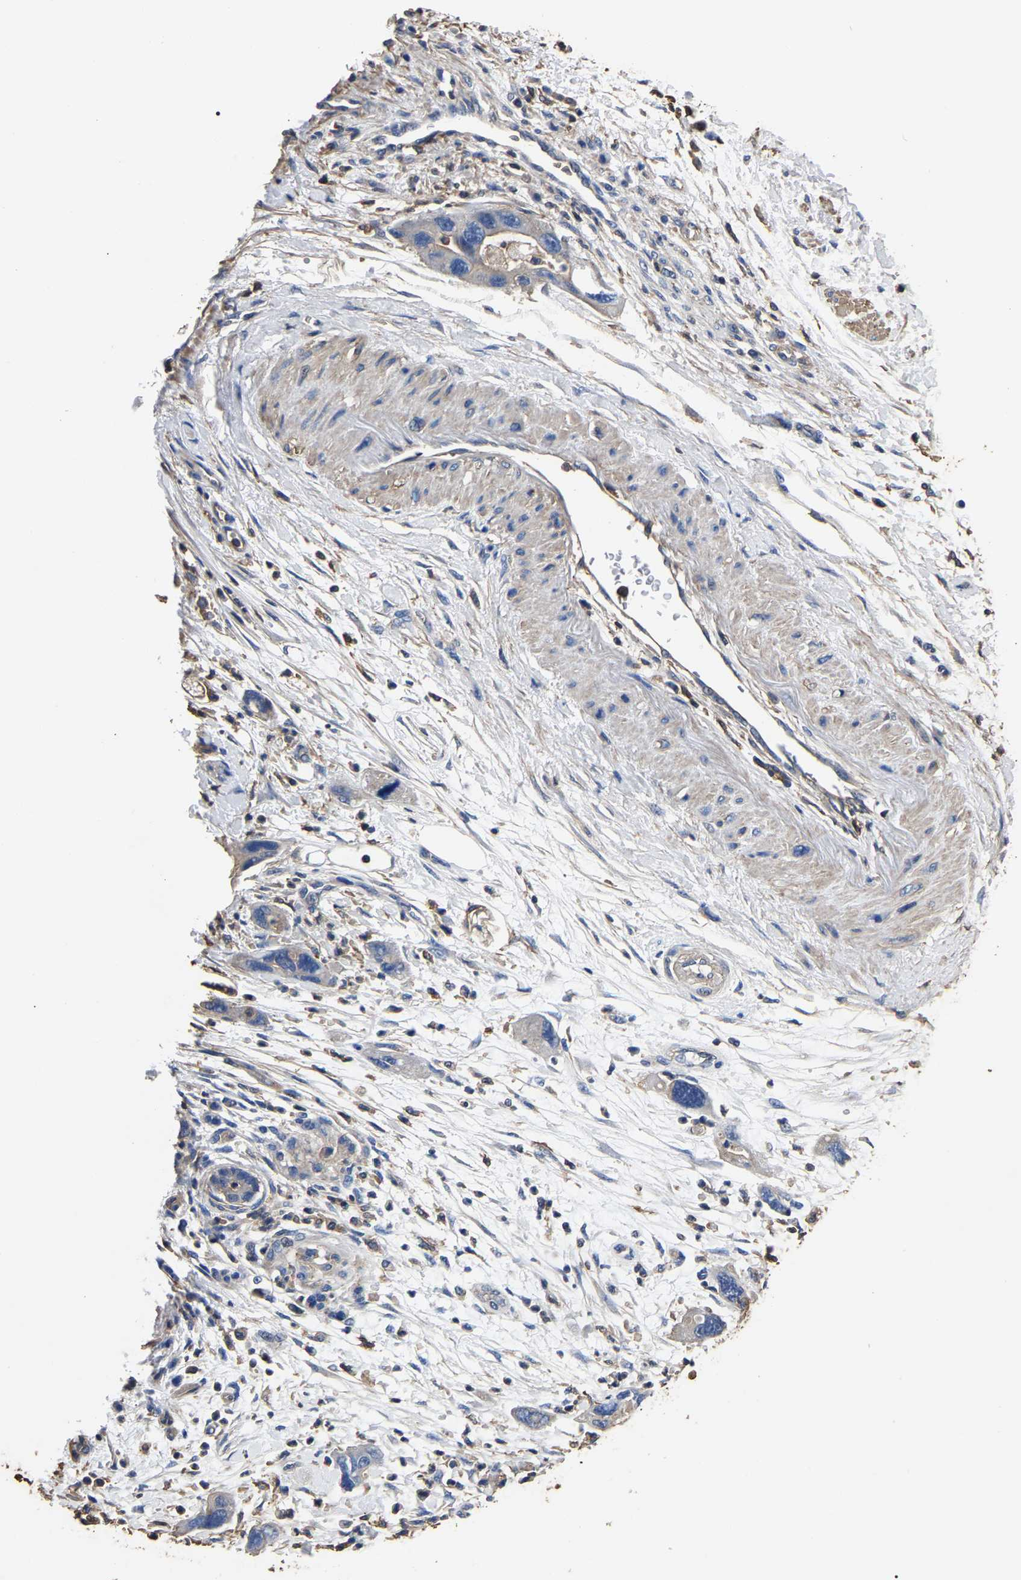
{"staining": {"intensity": "negative", "quantity": "none", "location": "none"}, "tissue": "pancreatic cancer", "cell_type": "Tumor cells", "image_type": "cancer", "snomed": [{"axis": "morphology", "description": "Normal tissue, NOS"}, {"axis": "morphology", "description": "Adenocarcinoma, NOS"}, {"axis": "topography", "description": "Pancreas"}], "caption": "DAB immunohistochemical staining of pancreatic cancer (adenocarcinoma) exhibits no significant staining in tumor cells.", "gene": "ARMT1", "patient": {"sex": "female", "age": 71}}